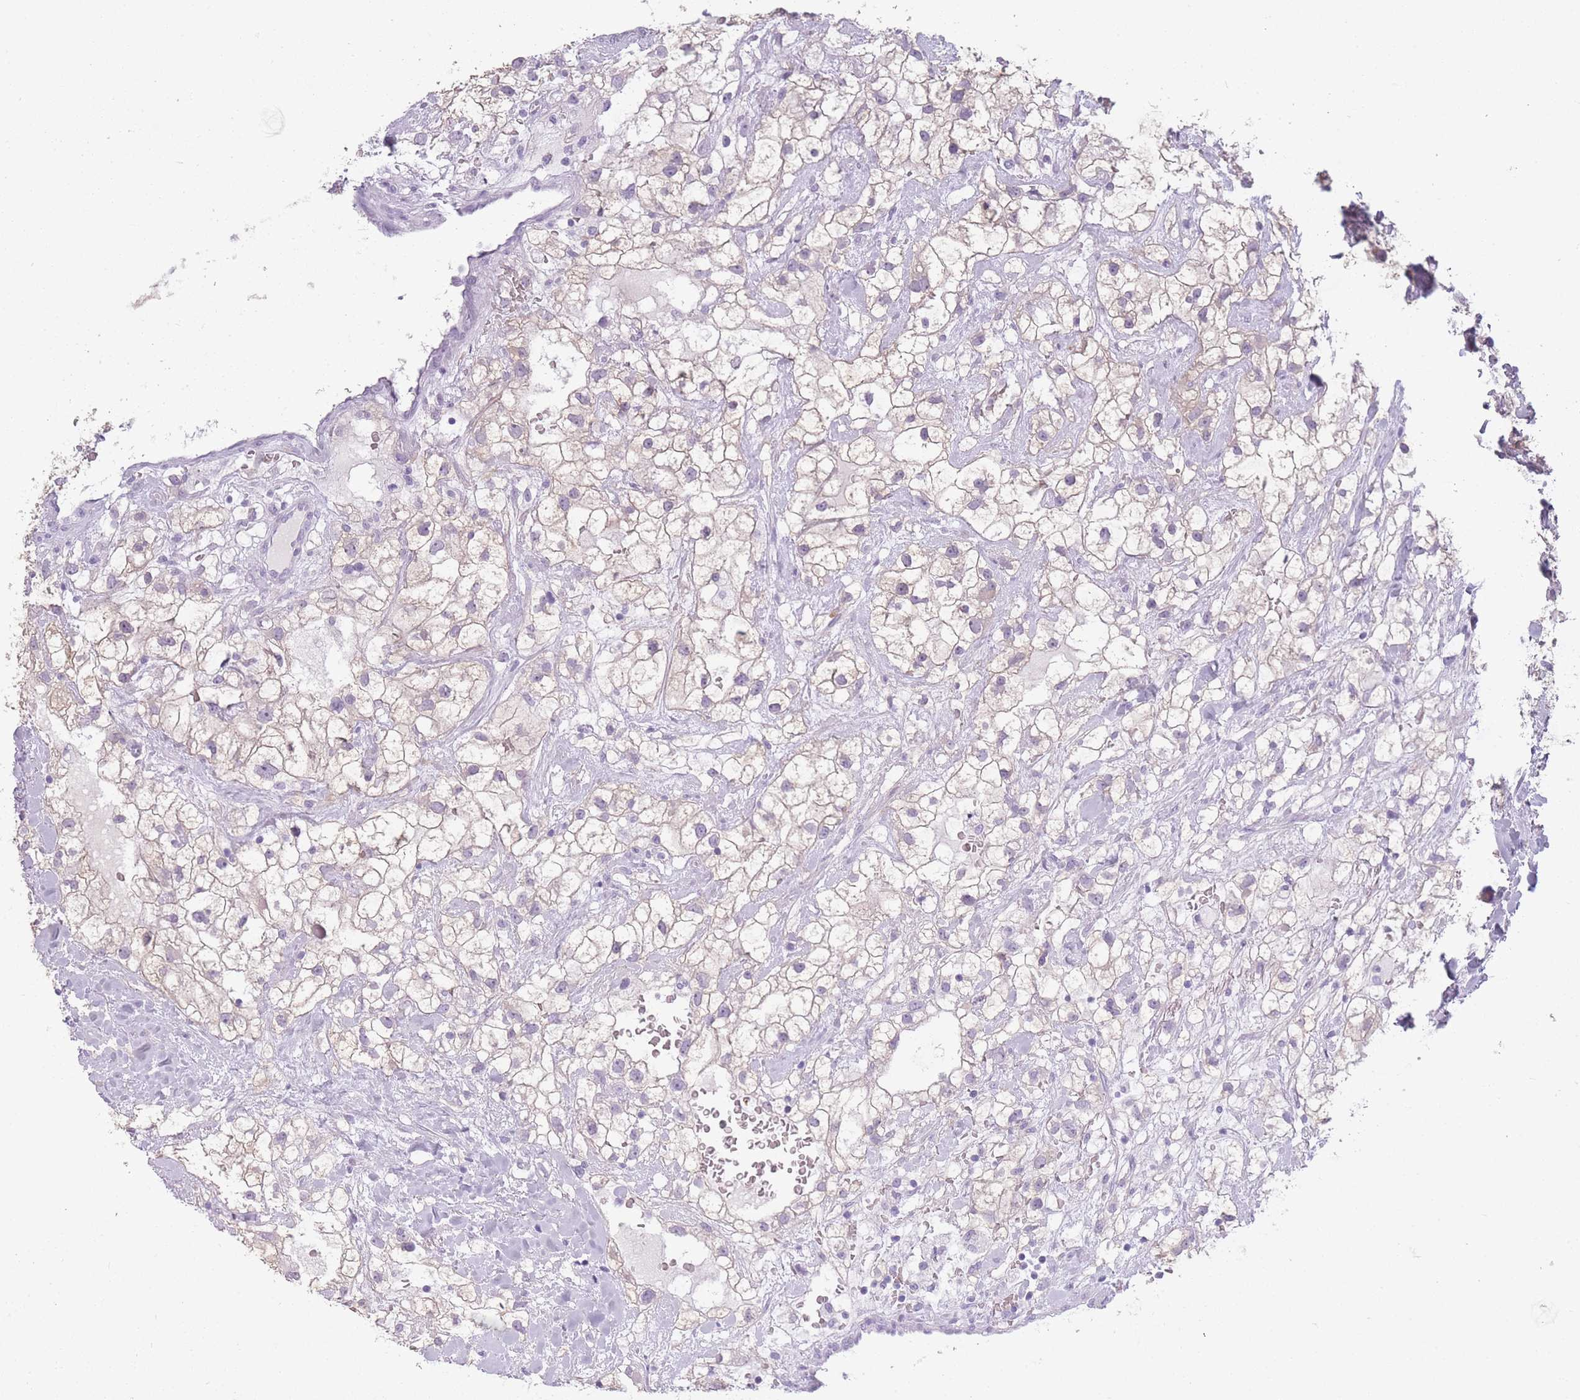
{"staining": {"intensity": "negative", "quantity": "none", "location": "none"}, "tissue": "renal cancer", "cell_type": "Tumor cells", "image_type": "cancer", "snomed": [{"axis": "morphology", "description": "Adenocarcinoma, NOS"}, {"axis": "topography", "description": "Kidney"}], "caption": "Protein analysis of renal adenocarcinoma demonstrates no significant positivity in tumor cells.", "gene": "OR7C1", "patient": {"sex": "male", "age": 59}}